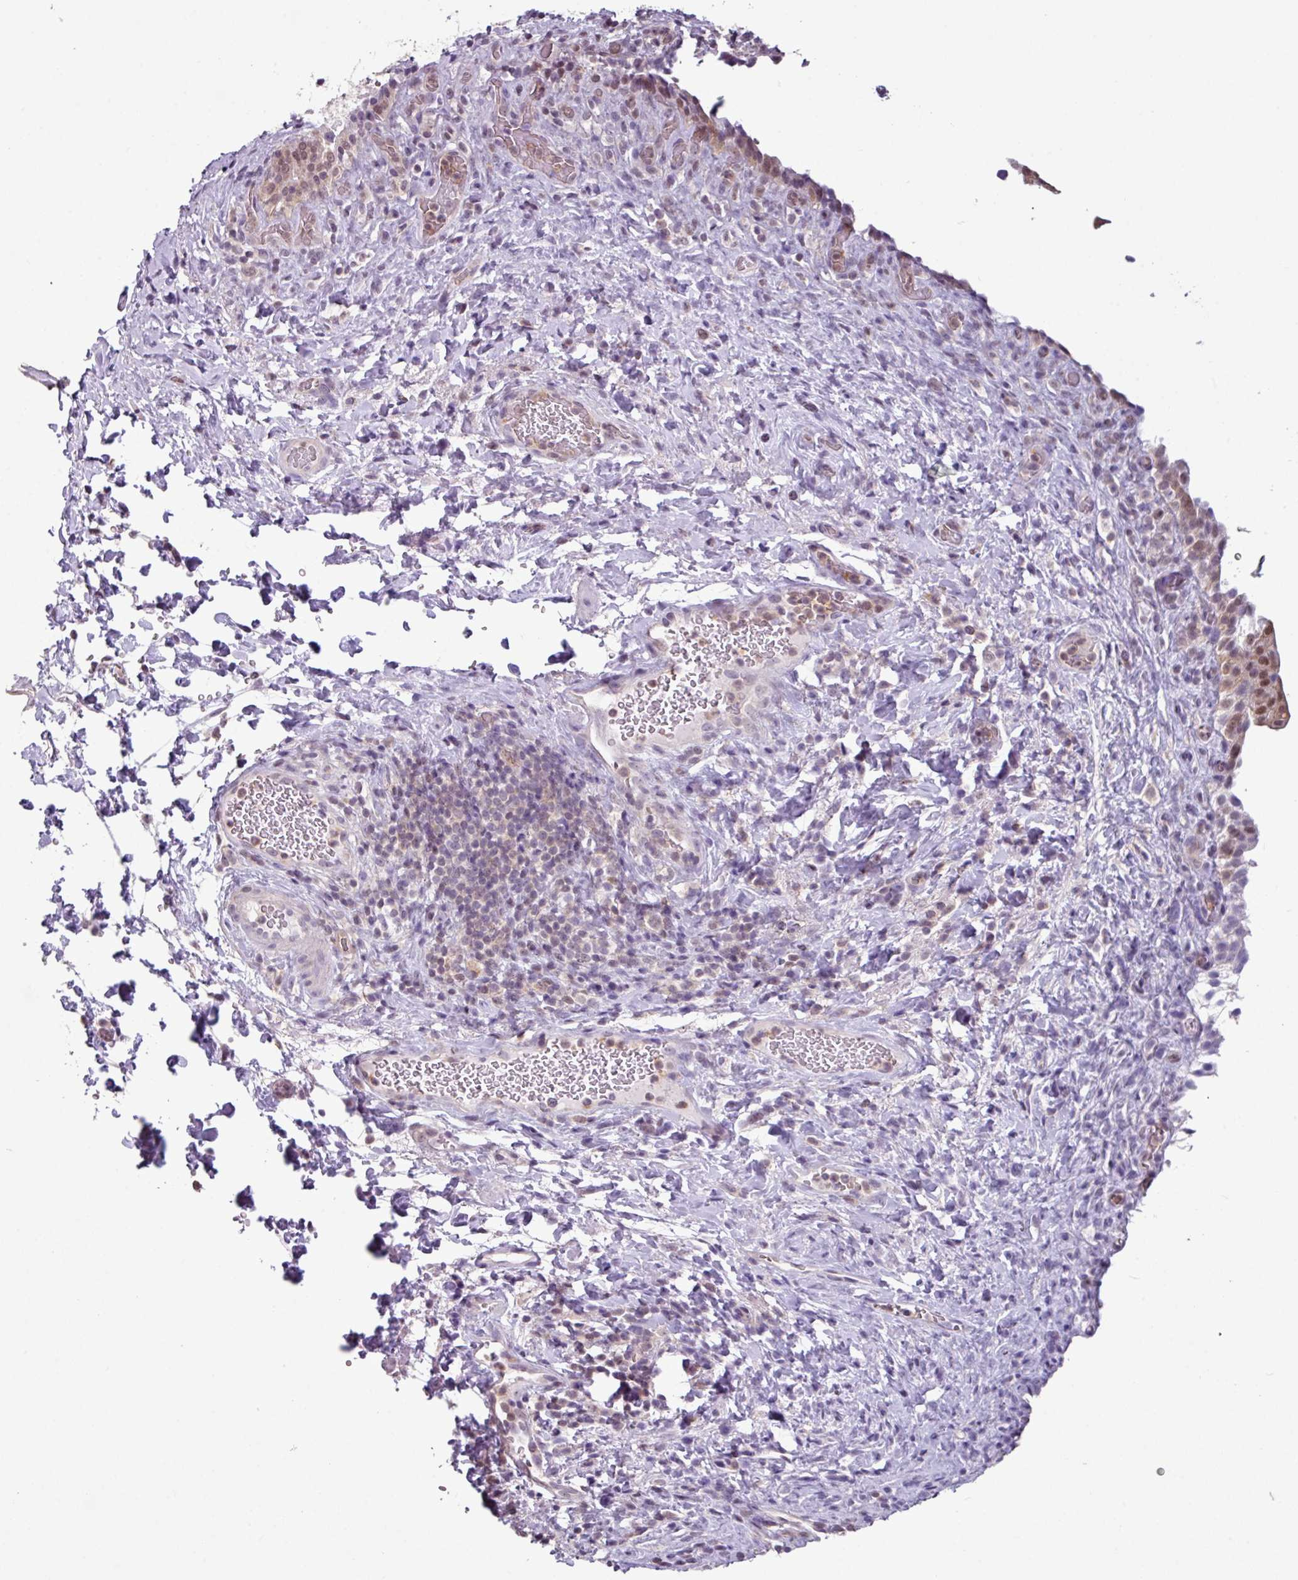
{"staining": {"intensity": "moderate", "quantity": "25%-75%", "location": "nuclear"}, "tissue": "urinary bladder", "cell_type": "Urothelial cells", "image_type": "normal", "snomed": [{"axis": "morphology", "description": "Normal tissue, NOS"}, {"axis": "morphology", "description": "Inflammation, NOS"}, {"axis": "topography", "description": "Urinary bladder"}], "caption": "Protein staining of benign urinary bladder demonstrates moderate nuclear staining in about 25%-75% of urothelial cells. (Brightfield microscopy of DAB IHC at high magnification).", "gene": "TTLL12", "patient": {"sex": "male", "age": 64}}